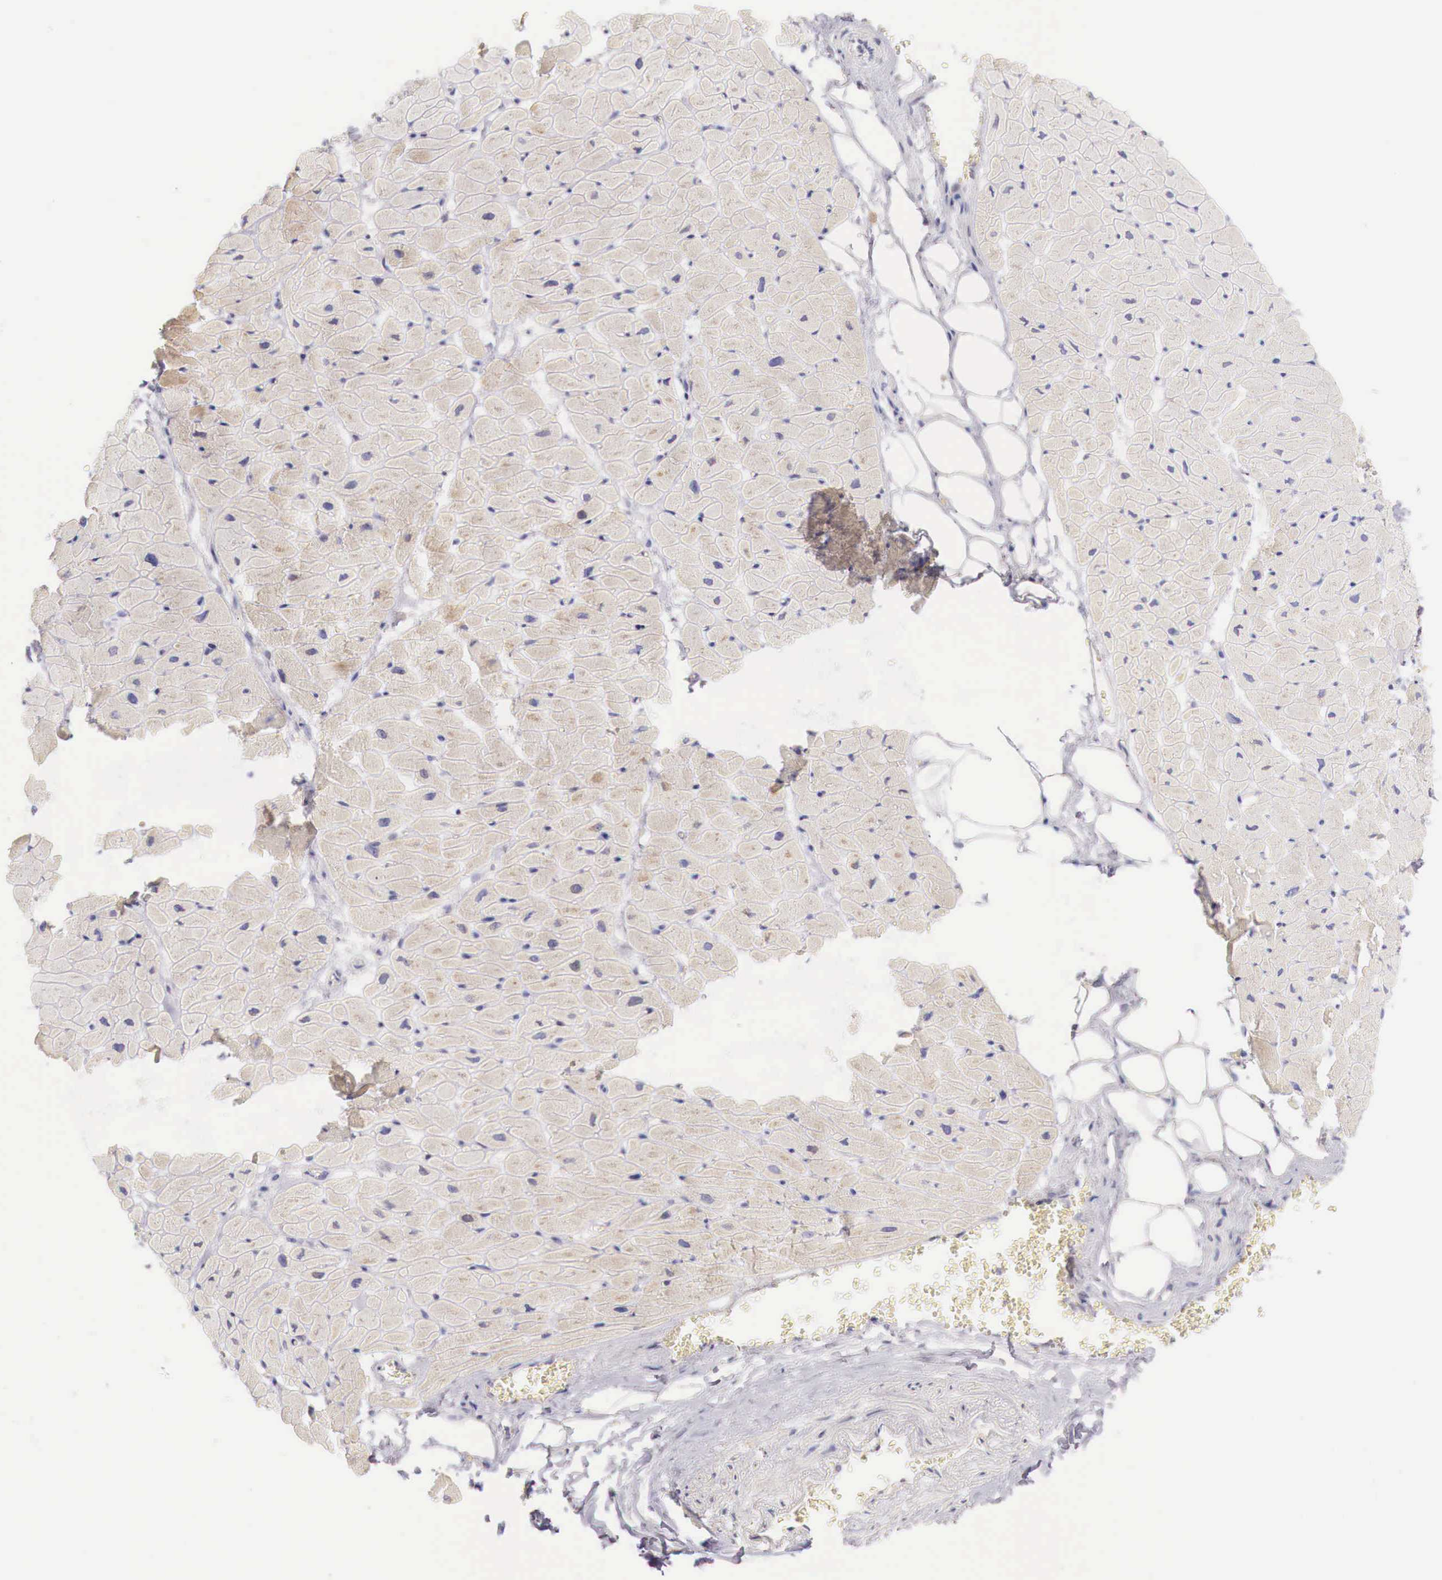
{"staining": {"intensity": "weak", "quantity": "25%-75%", "location": "cytoplasmic/membranous"}, "tissue": "heart muscle", "cell_type": "Cardiomyocytes", "image_type": "normal", "snomed": [{"axis": "morphology", "description": "Normal tissue, NOS"}, {"axis": "topography", "description": "Heart"}], "caption": "High-power microscopy captured an IHC image of unremarkable heart muscle, revealing weak cytoplasmic/membranous positivity in about 25%-75% of cardiomyocytes. (DAB (3,3'-diaminobenzidine) IHC, brown staining for protein, blue staining for nuclei).", "gene": "ITIH6", "patient": {"sex": "female", "age": 19}}